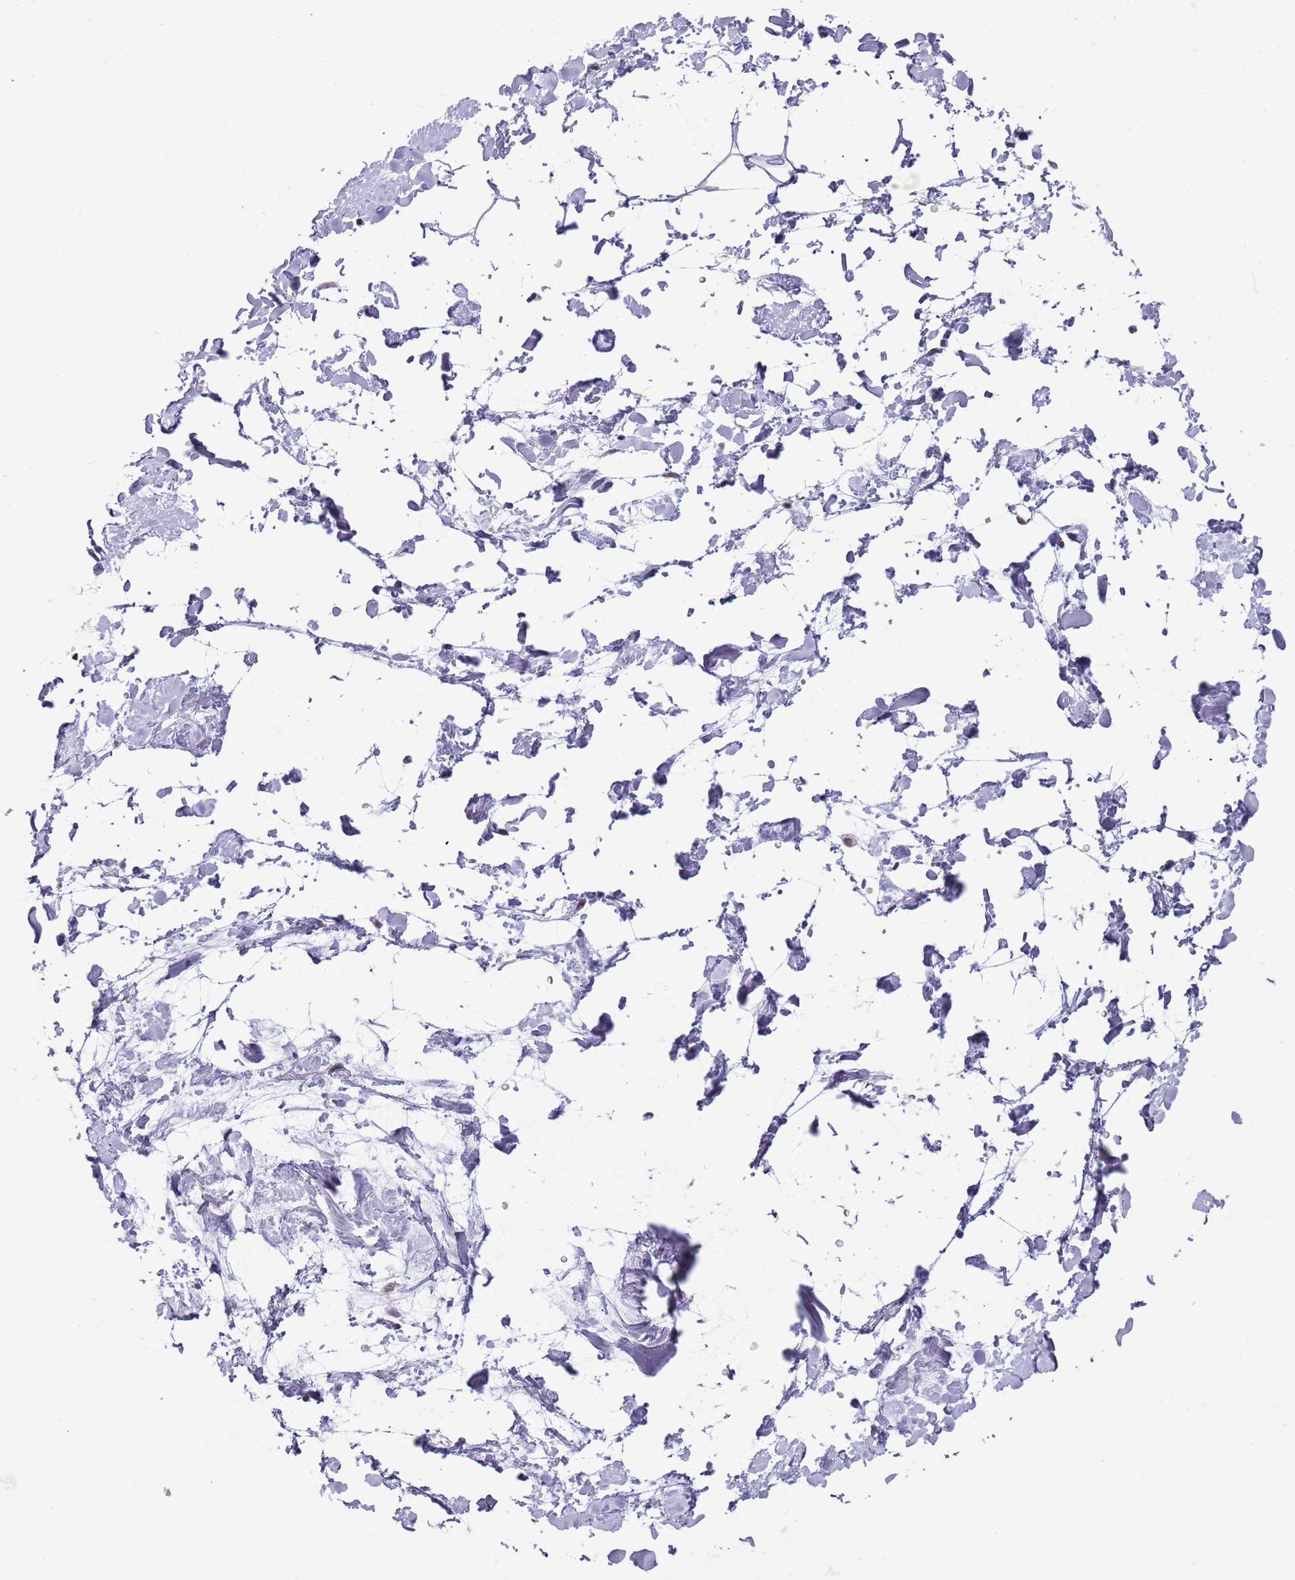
{"staining": {"intensity": "negative", "quantity": "none", "location": "none"}, "tissue": "adipose tissue", "cell_type": "Adipocytes", "image_type": "normal", "snomed": [{"axis": "morphology", "description": "Normal tissue, NOS"}, {"axis": "topography", "description": "Soft tissue"}], "caption": "Adipocytes show no significant staining in unremarkable adipose tissue.", "gene": "ENSG00000285547", "patient": {"sex": "male", "age": 72}}